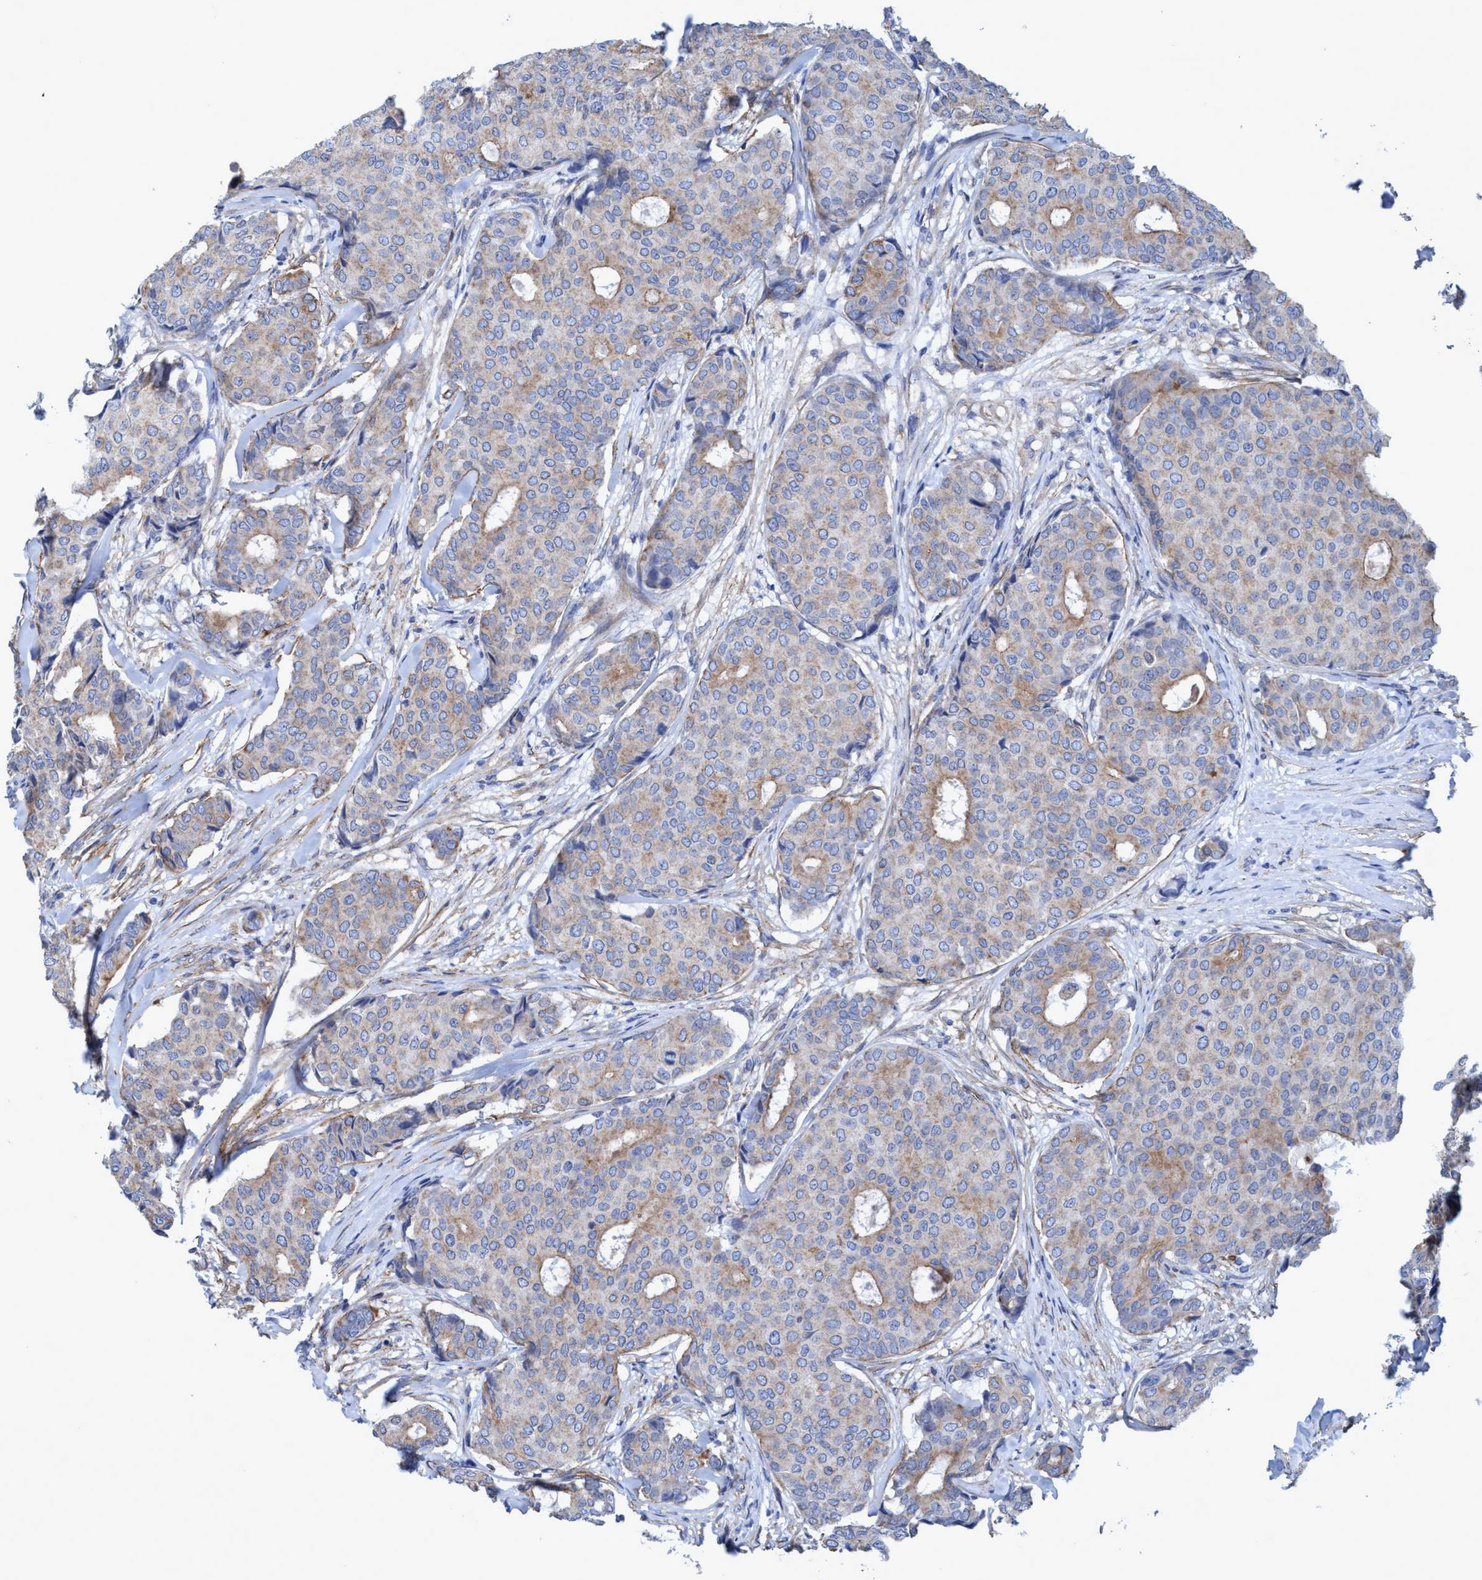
{"staining": {"intensity": "weak", "quantity": "25%-75%", "location": "cytoplasmic/membranous"}, "tissue": "breast cancer", "cell_type": "Tumor cells", "image_type": "cancer", "snomed": [{"axis": "morphology", "description": "Duct carcinoma"}, {"axis": "topography", "description": "Breast"}], "caption": "Approximately 25%-75% of tumor cells in human breast cancer (invasive ductal carcinoma) show weak cytoplasmic/membranous protein positivity as visualized by brown immunohistochemical staining.", "gene": "GULP1", "patient": {"sex": "female", "age": 75}}